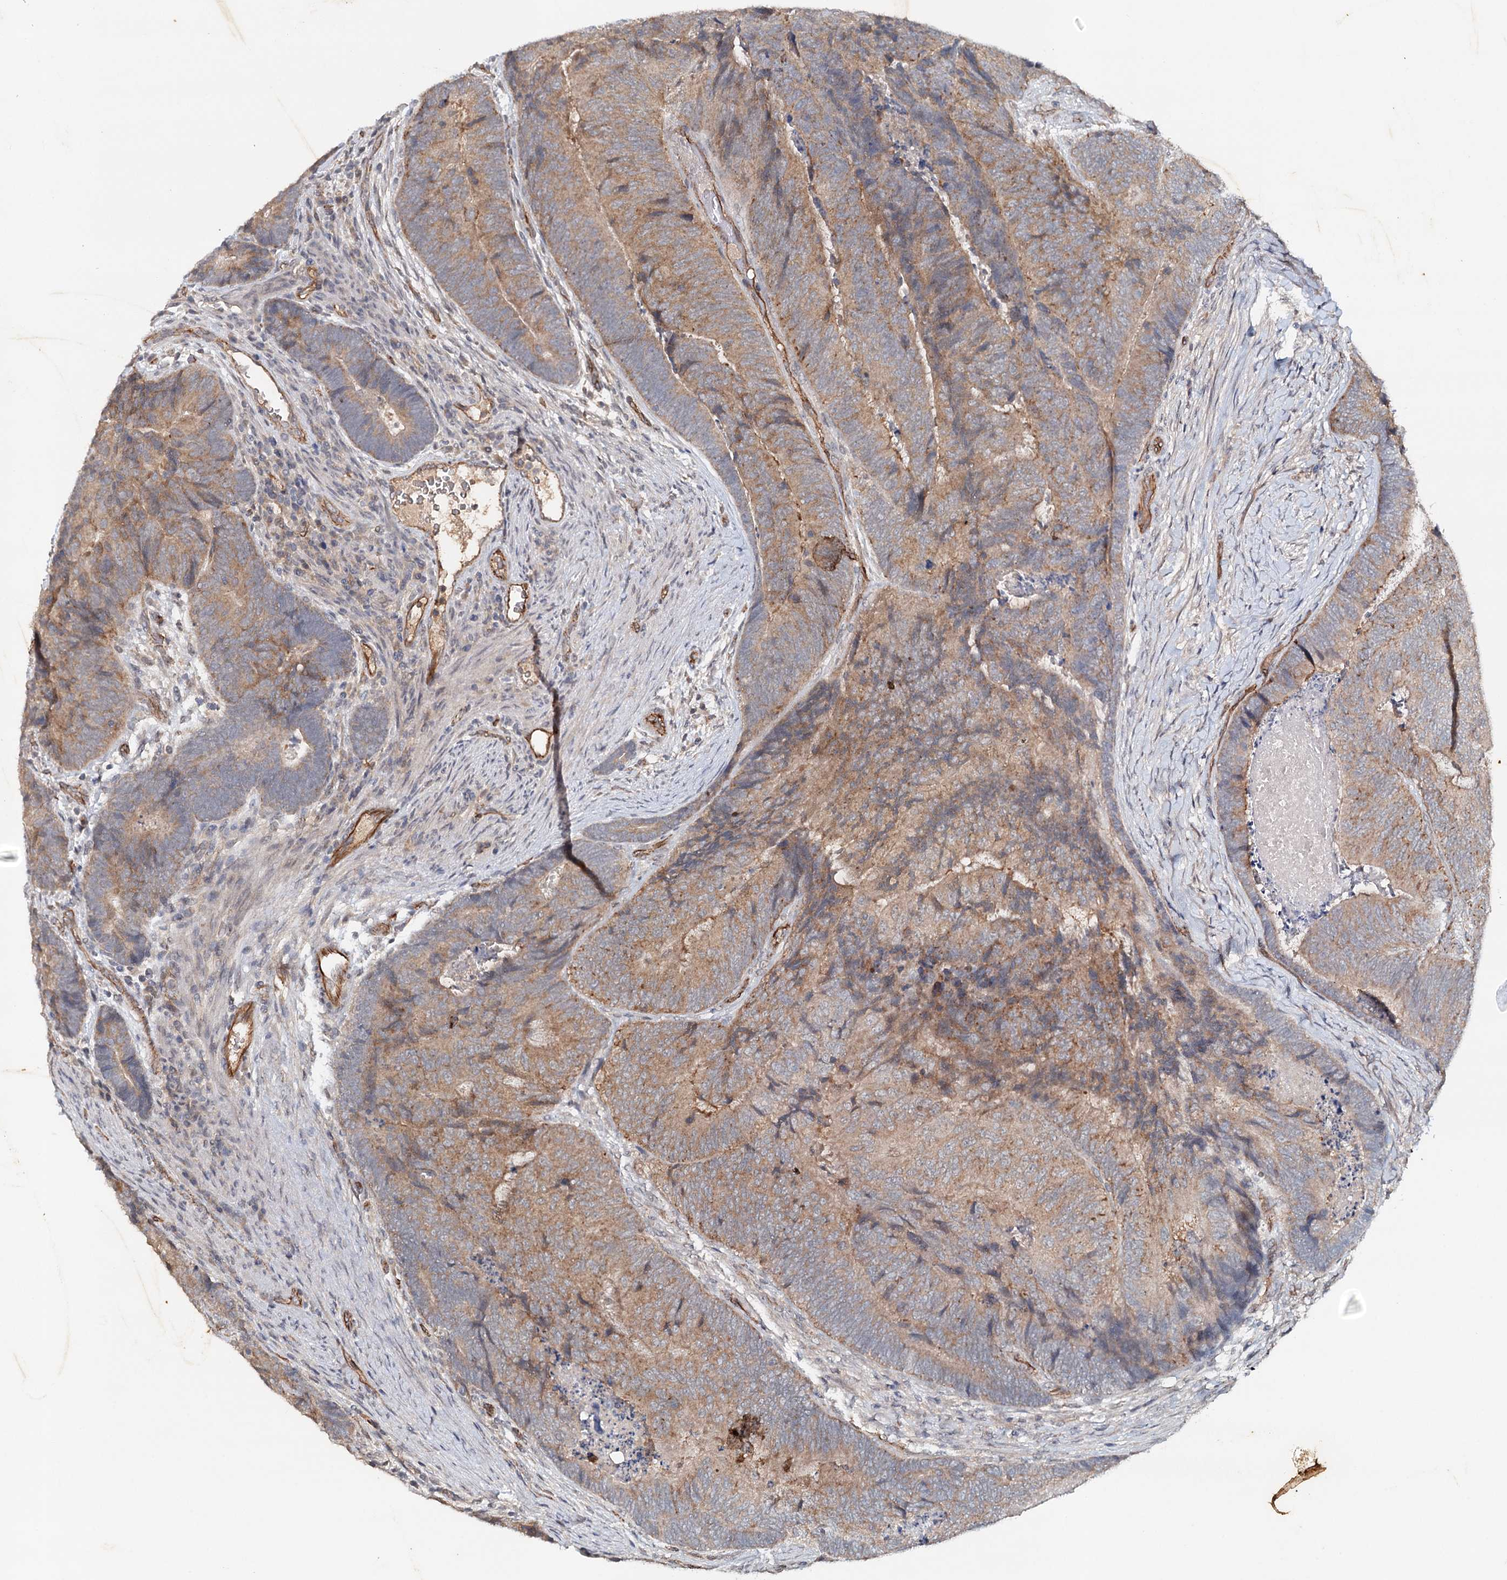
{"staining": {"intensity": "moderate", "quantity": ">75%", "location": "cytoplasmic/membranous"}, "tissue": "colorectal cancer", "cell_type": "Tumor cells", "image_type": "cancer", "snomed": [{"axis": "morphology", "description": "Adenocarcinoma, NOS"}, {"axis": "topography", "description": "Colon"}], "caption": "Immunohistochemical staining of colorectal adenocarcinoma demonstrates moderate cytoplasmic/membranous protein expression in about >75% of tumor cells. (DAB IHC, brown staining for protein, blue staining for nuclei).", "gene": "SYNPO", "patient": {"sex": "female", "age": 67}}